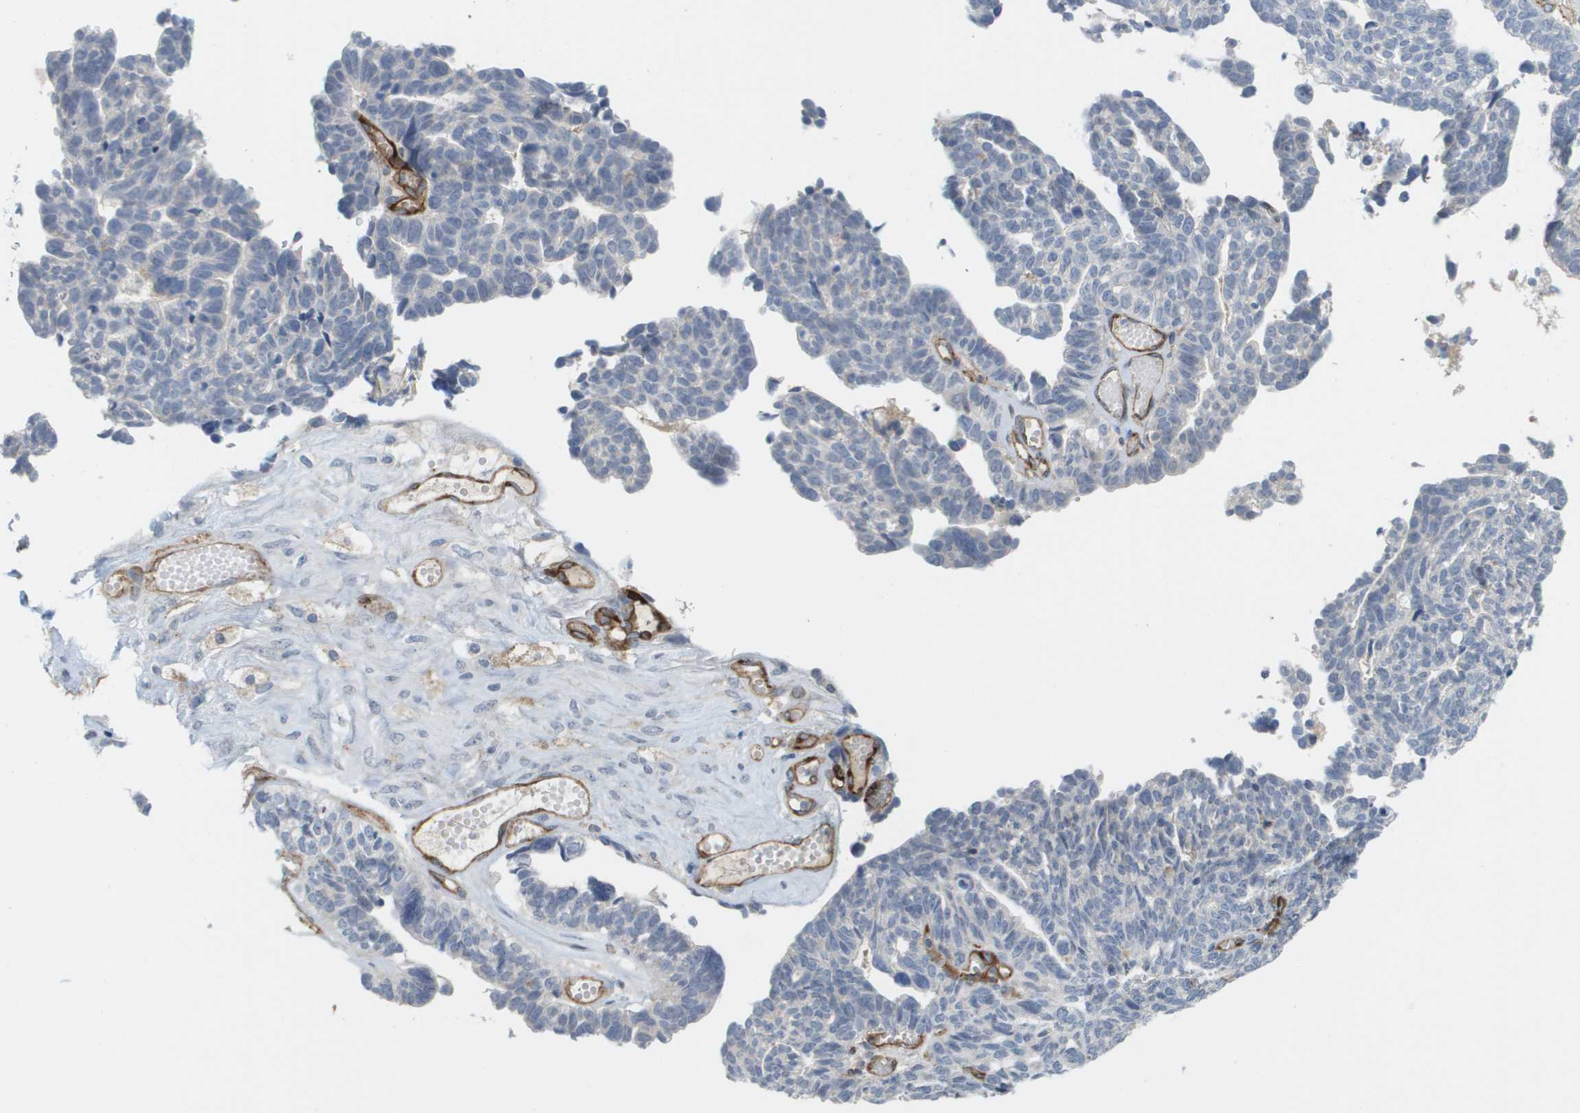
{"staining": {"intensity": "moderate", "quantity": "<25%", "location": "cytoplasmic/membranous"}, "tissue": "ovarian cancer", "cell_type": "Tumor cells", "image_type": "cancer", "snomed": [{"axis": "morphology", "description": "Cystadenocarcinoma, serous, NOS"}, {"axis": "topography", "description": "Ovary"}], "caption": "This image displays immunohistochemistry staining of human ovarian cancer, with low moderate cytoplasmic/membranous staining in approximately <25% of tumor cells.", "gene": "ANGPT2", "patient": {"sex": "female", "age": 79}}